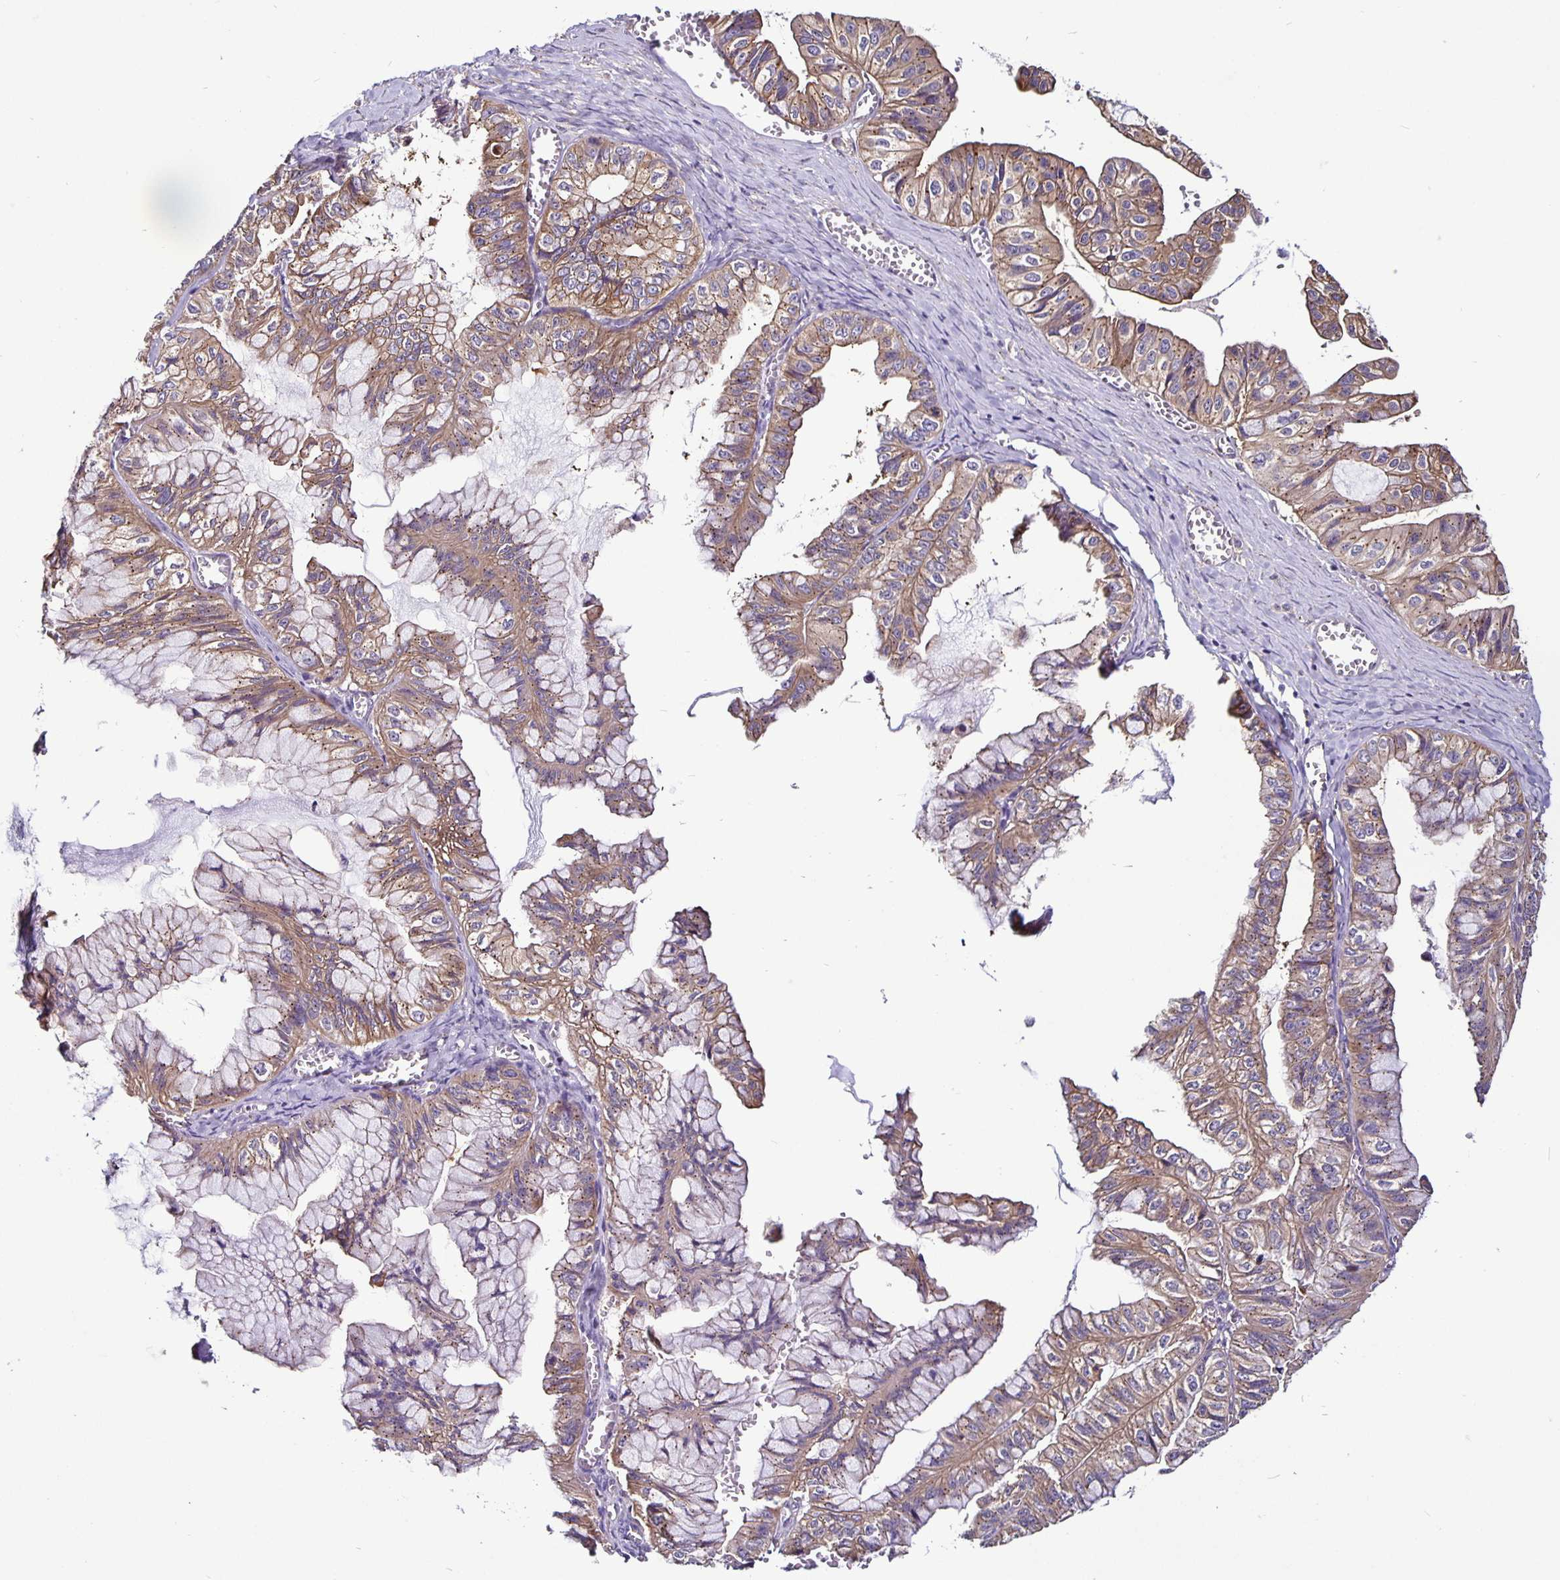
{"staining": {"intensity": "moderate", "quantity": ">75%", "location": "cytoplasmic/membranous"}, "tissue": "ovarian cancer", "cell_type": "Tumor cells", "image_type": "cancer", "snomed": [{"axis": "morphology", "description": "Cystadenocarcinoma, mucinous, NOS"}, {"axis": "topography", "description": "Ovary"}], "caption": "IHC (DAB) staining of human ovarian cancer (mucinous cystadenocarcinoma) displays moderate cytoplasmic/membranous protein positivity in about >75% of tumor cells.", "gene": "SNX5", "patient": {"sex": "female", "age": 72}}